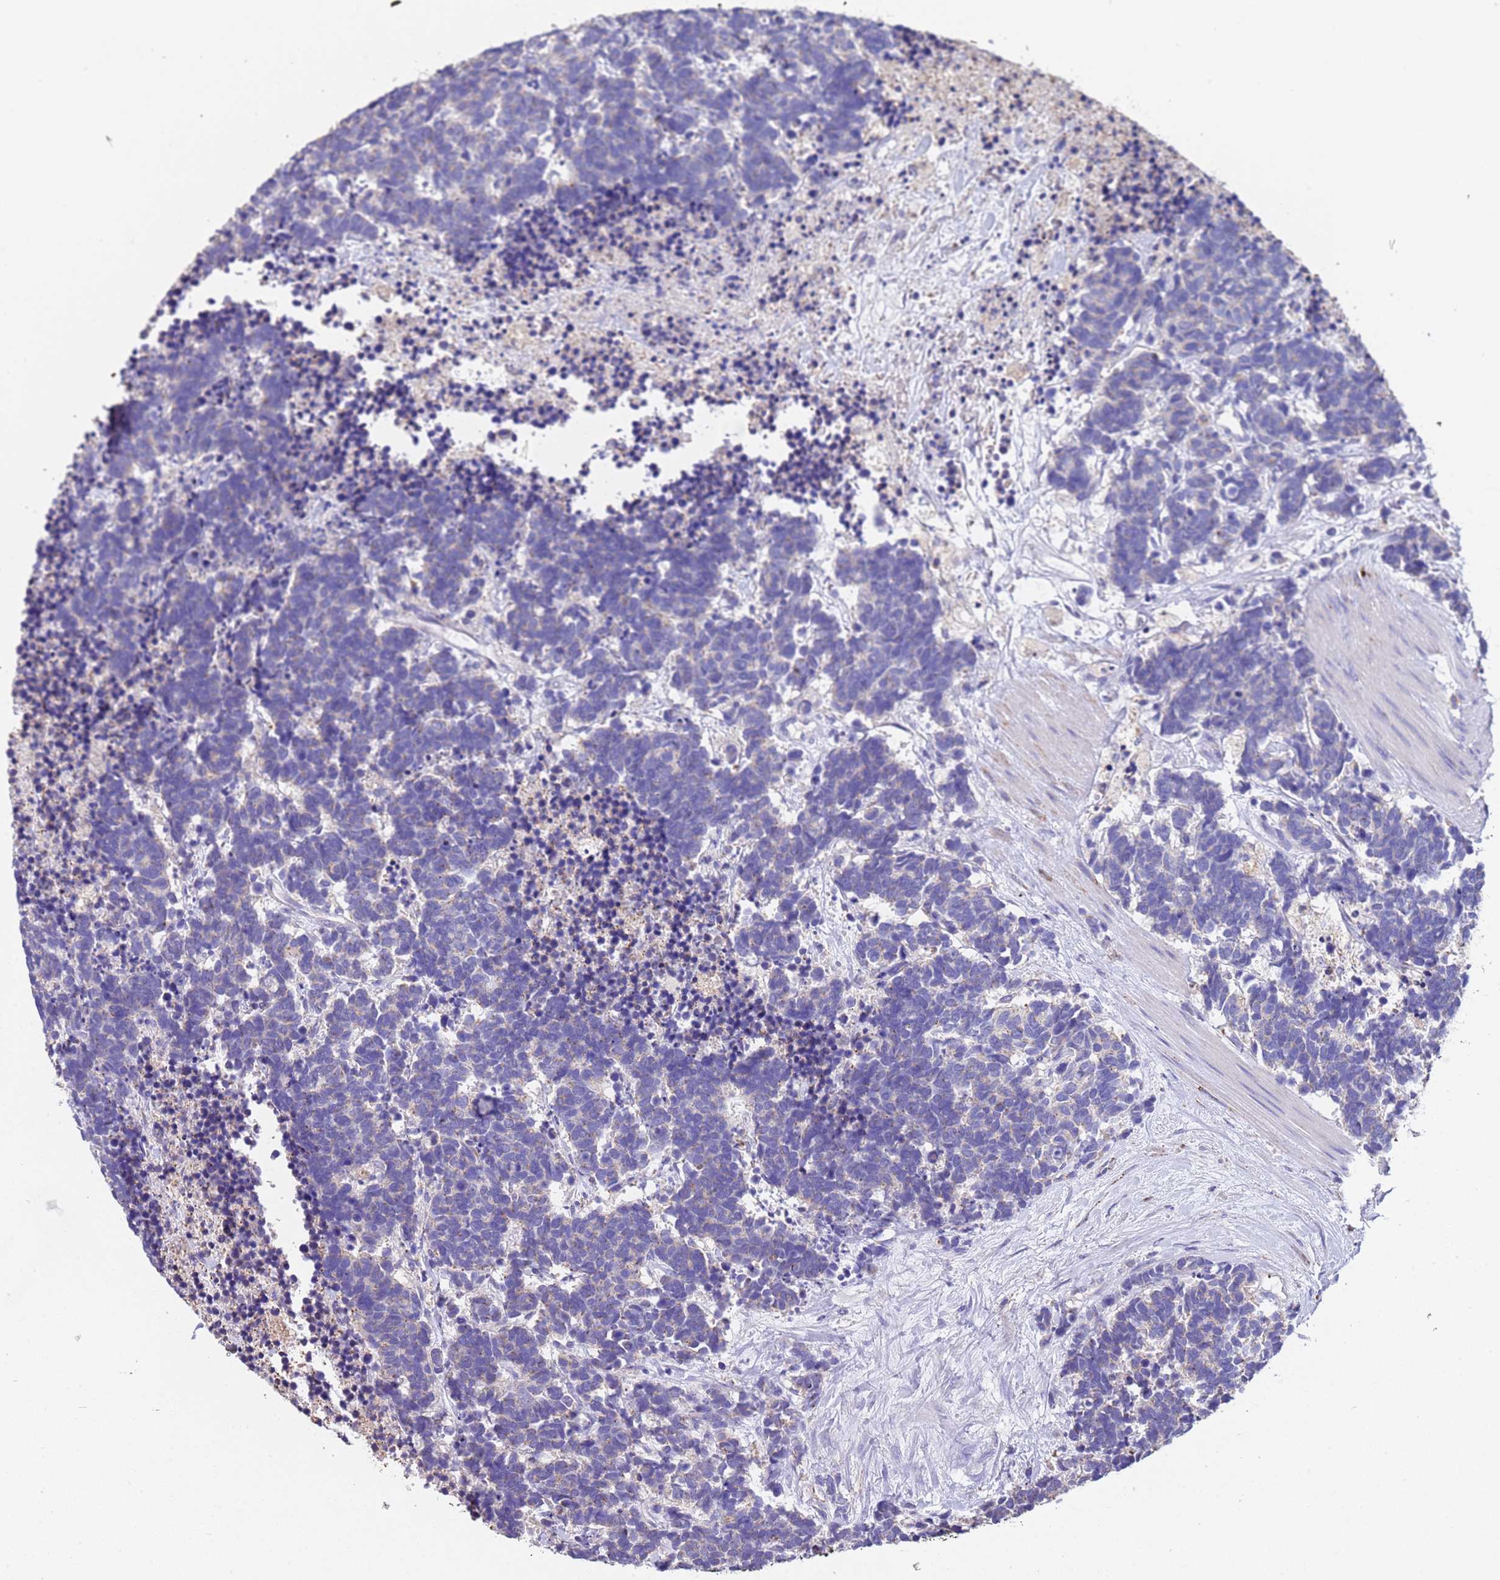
{"staining": {"intensity": "negative", "quantity": "none", "location": "none"}, "tissue": "carcinoid", "cell_type": "Tumor cells", "image_type": "cancer", "snomed": [{"axis": "morphology", "description": "Carcinoma, NOS"}, {"axis": "morphology", "description": "Carcinoid, malignant, NOS"}, {"axis": "topography", "description": "Prostate"}], "caption": "The image displays no significant positivity in tumor cells of carcinoma. Nuclei are stained in blue.", "gene": "SLC24A3", "patient": {"sex": "male", "age": 57}}